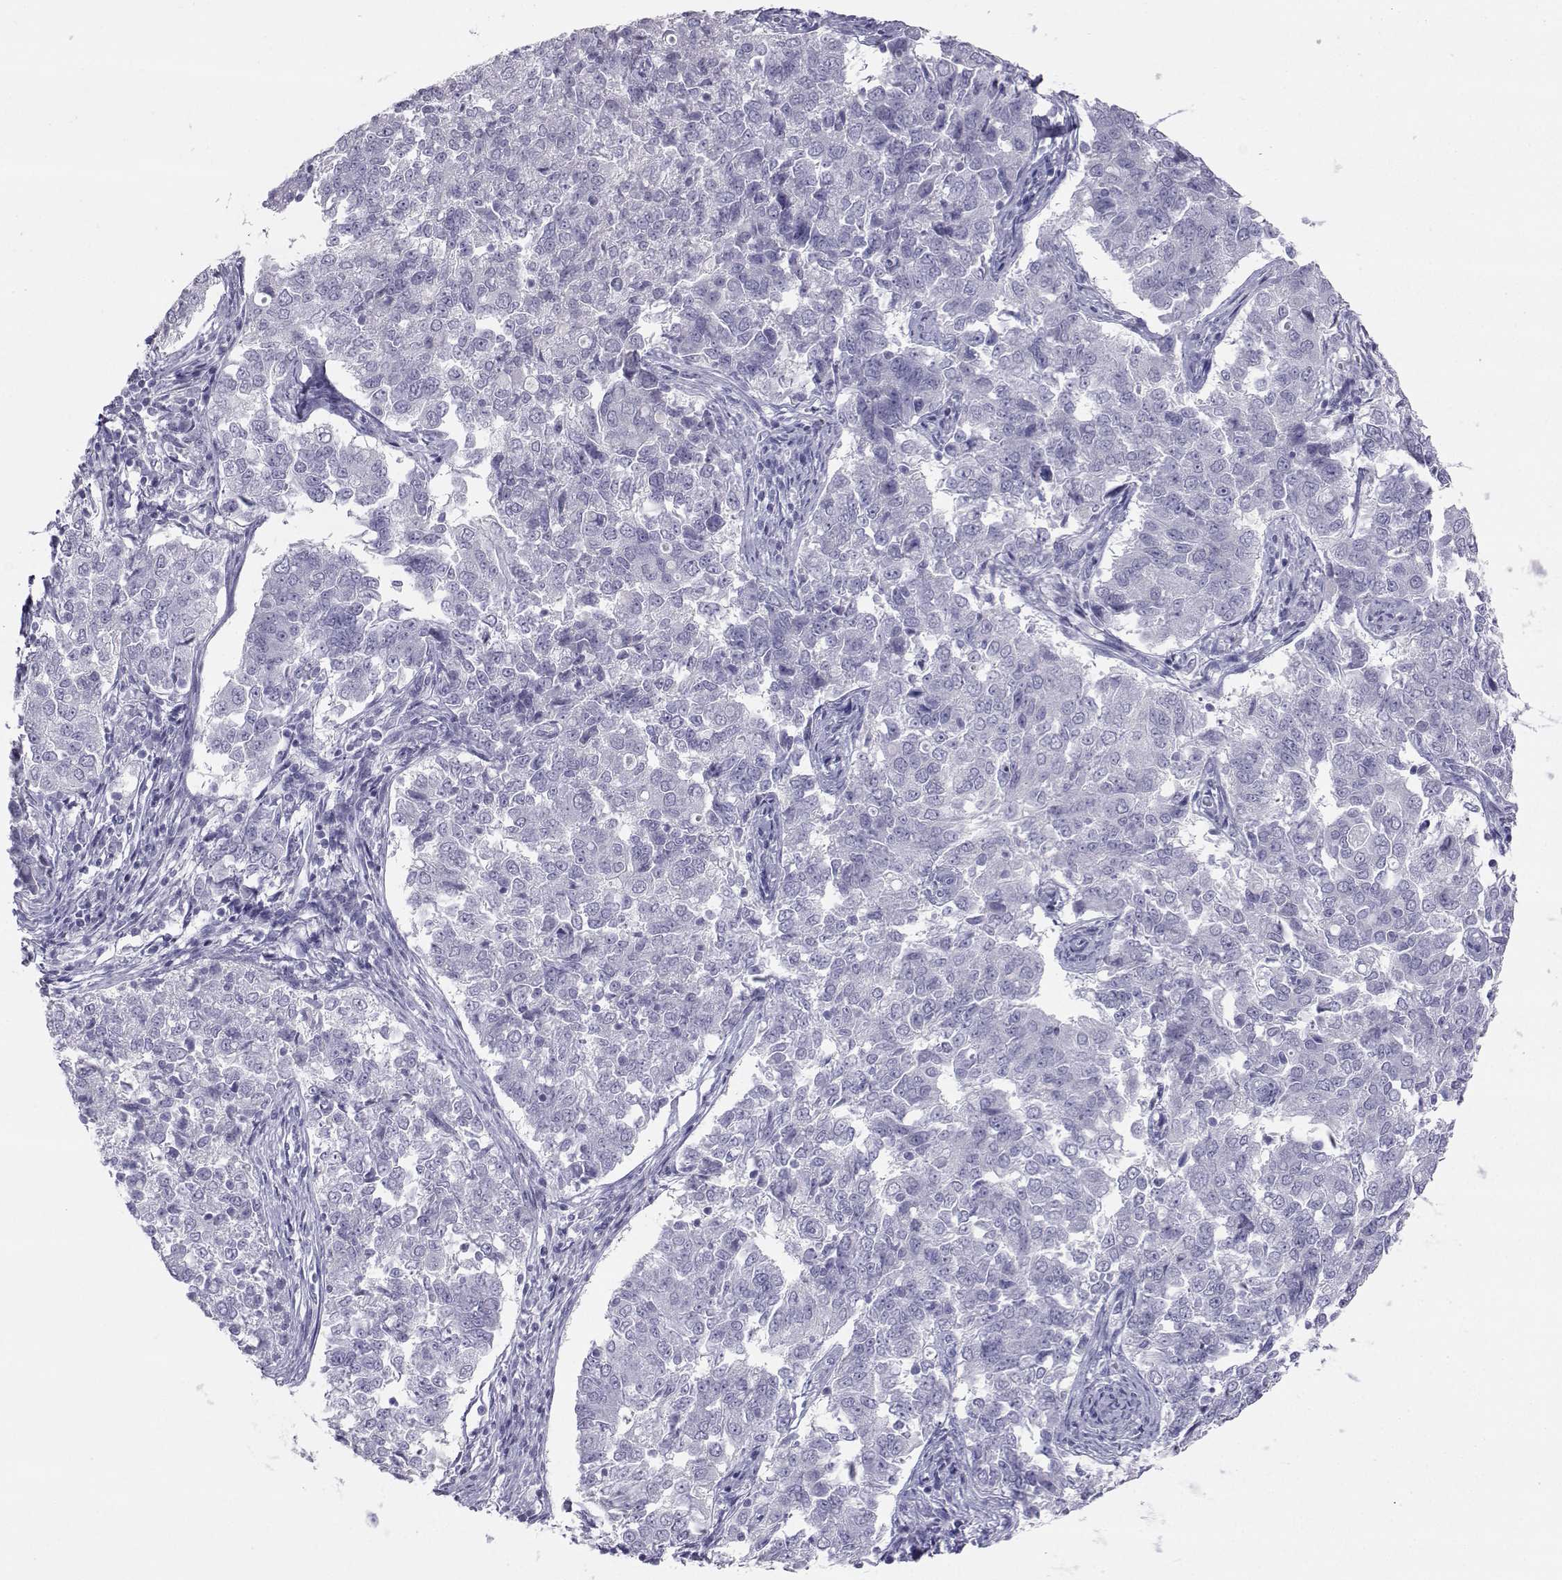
{"staining": {"intensity": "negative", "quantity": "none", "location": "none"}, "tissue": "endometrial cancer", "cell_type": "Tumor cells", "image_type": "cancer", "snomed": [{"axis": "morphology", "description": "Adenocarcinoma, NOS"}, {"axis": "topography", "description": "Endometrium"}], "caption": "Tumor cells show no significant expression in adenocarcinoma (endometrial).", "gene": "SST", "patient": {"sex": "female", "age": 43}}